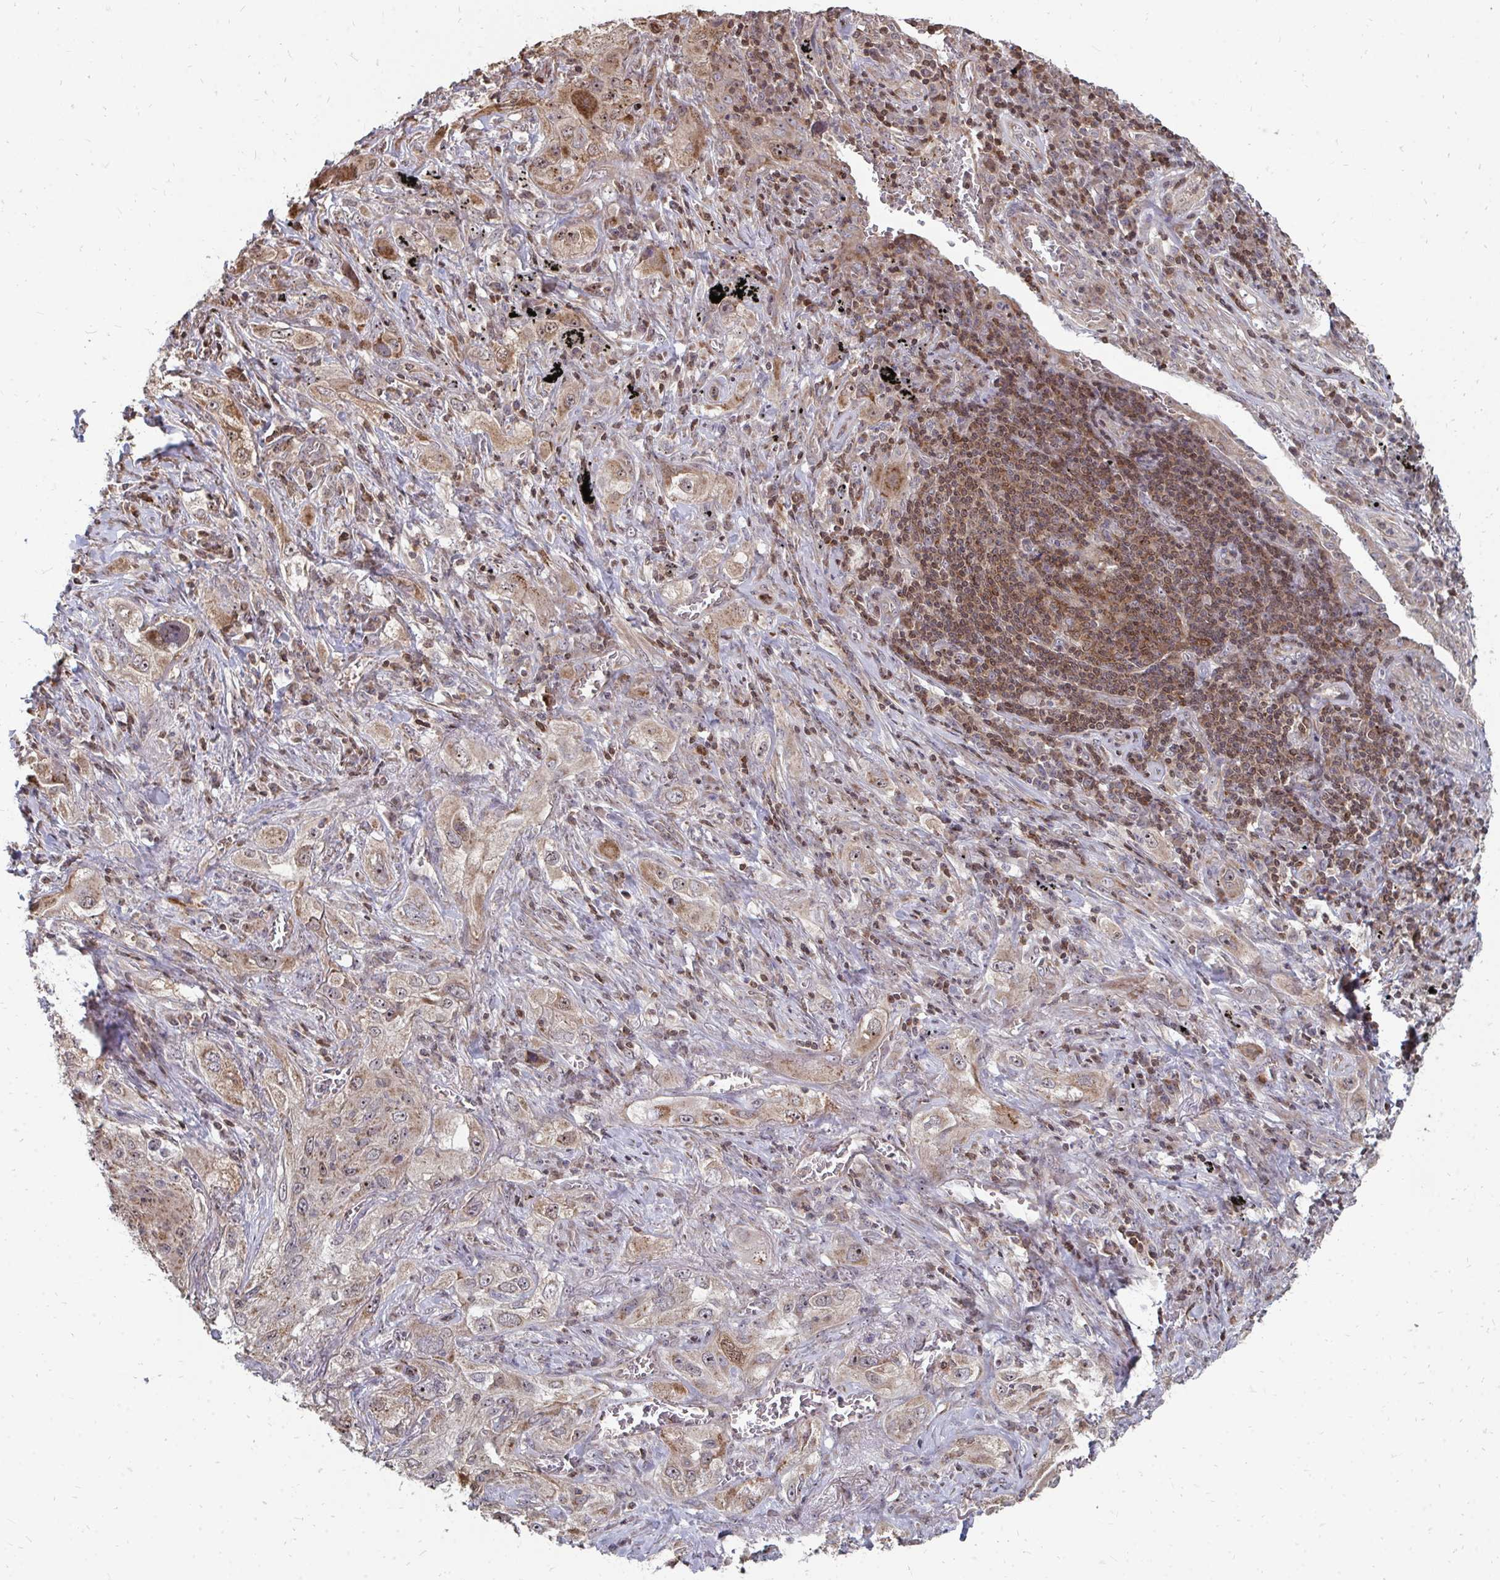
{"staining": {"intensity": "moderate", "quantity": "25%-75%", "location": "cytoplasmic/membranous"}, "tissue": "lung cancer", "cell_type": "Tumor cells", "image_type": "cancer", "snomed": [{"axis": "morphology", "description": "Squamous cell carcinoma, NOS"}, {"axis": "topography", "description": "Lung"}], "caption": "Immunohistochemical staining of human squamous cell carcinoma (lung) displays moderate cytoplasmic/membranous protein expression in about 25%-75% of tumor cells.", "gene": "DNAJA2", "patient": {"sex": "female", "age": 69}}